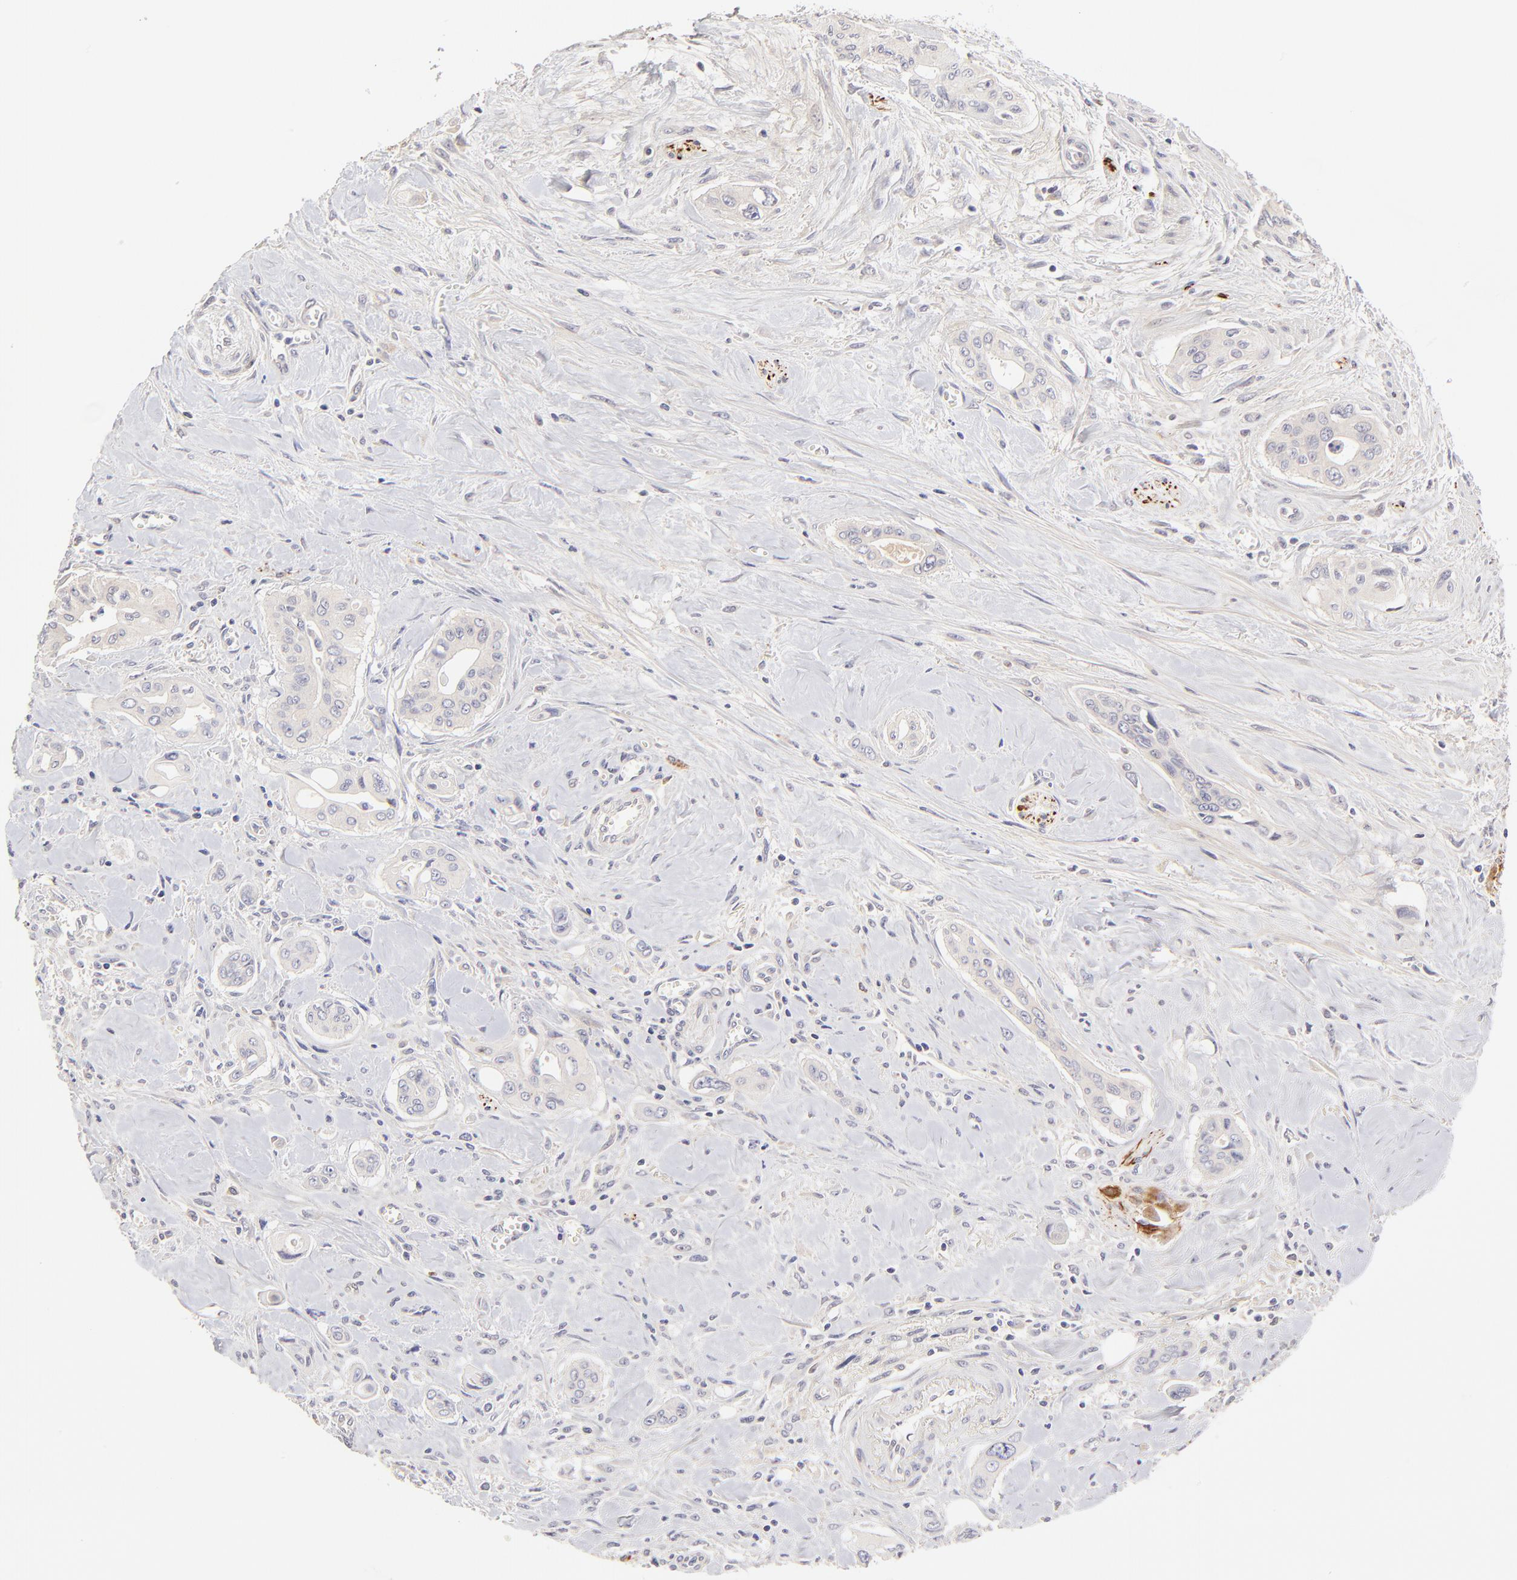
{"staining": {"intensity": "negative", "quantity": "none", "location": "none"}, "tissue": "pancreatic cancer", "cell_type": "Tumor cells", "image_type": "cancer", "snomed": [{"axis": "morphology", "description": "Adenocarcinoma, NOS"}, {"axis": "topography", "description": "Pancreas"}], "caption": "Protein analysis of pancreatic cancer (adenocarcinoma) reveals no significant staining in tumor cells. (DAB (3,3'-diaminobenzidine) immunohistochemistry (IHC) visualized using brightfield microscopy, high magnification).", "gene": "BTG2", "patient": {"sex": "male", "age": 77}}